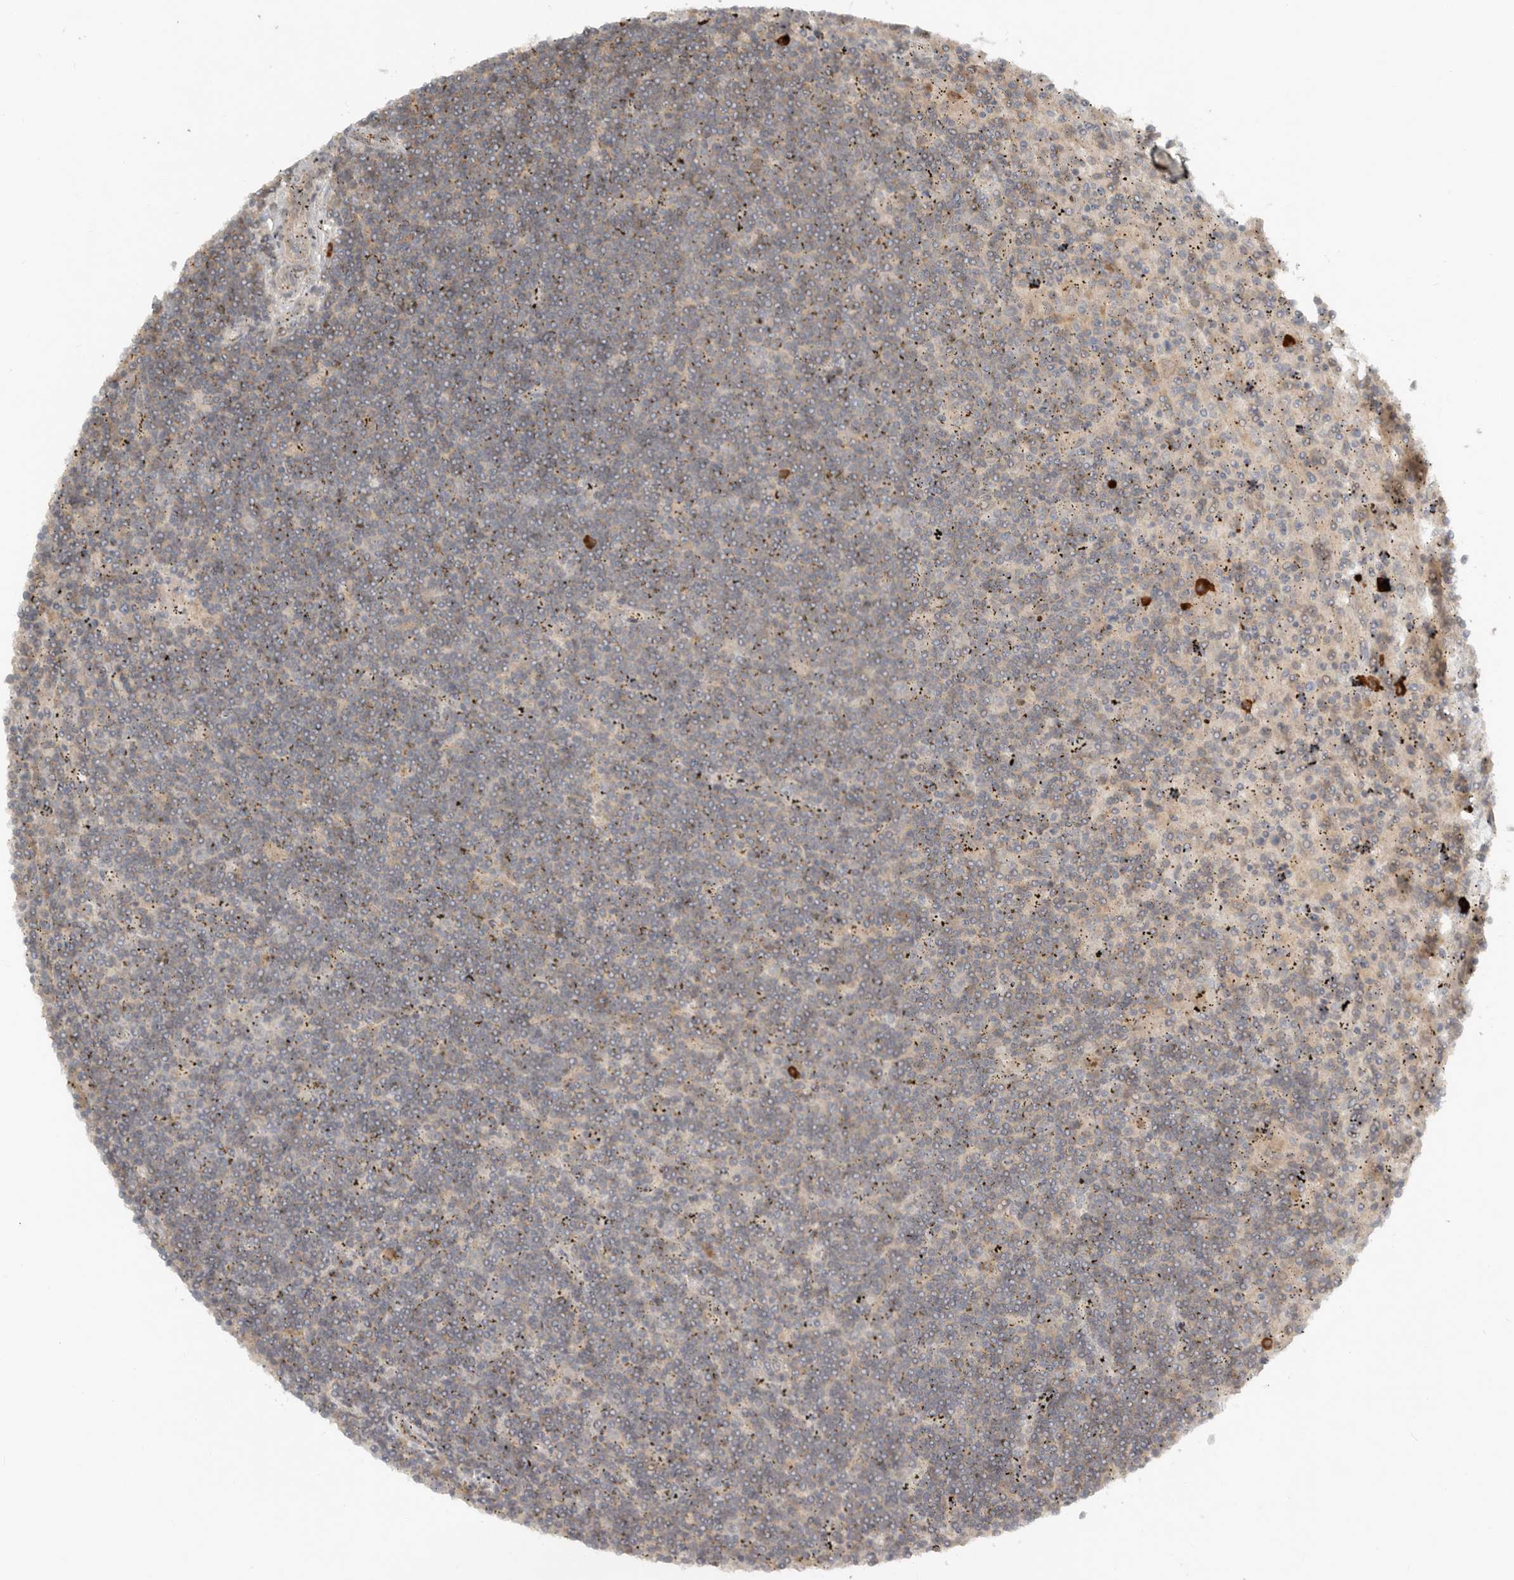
{"staining": {"intensity": "negative", "quantity": "none", "location": "none"}, "tissue": "lymphoma", "cell_type": "Tumor cells", "image_type": "cancer", "snomed": [{"axis": "morphology", "description": "Malignant lymphoma, non-Hodgkin's type, Low grade"}, {"axis": "topography", "description": "Spleen"}], "caption": "This is a micrograph of IHC staining of low-grade malignant lymphoma, non-Hodgkin's type, which shows no expression in tumor cells.", "gene": "TEAD3", "patient": {"sex": "male", "age": 76}}